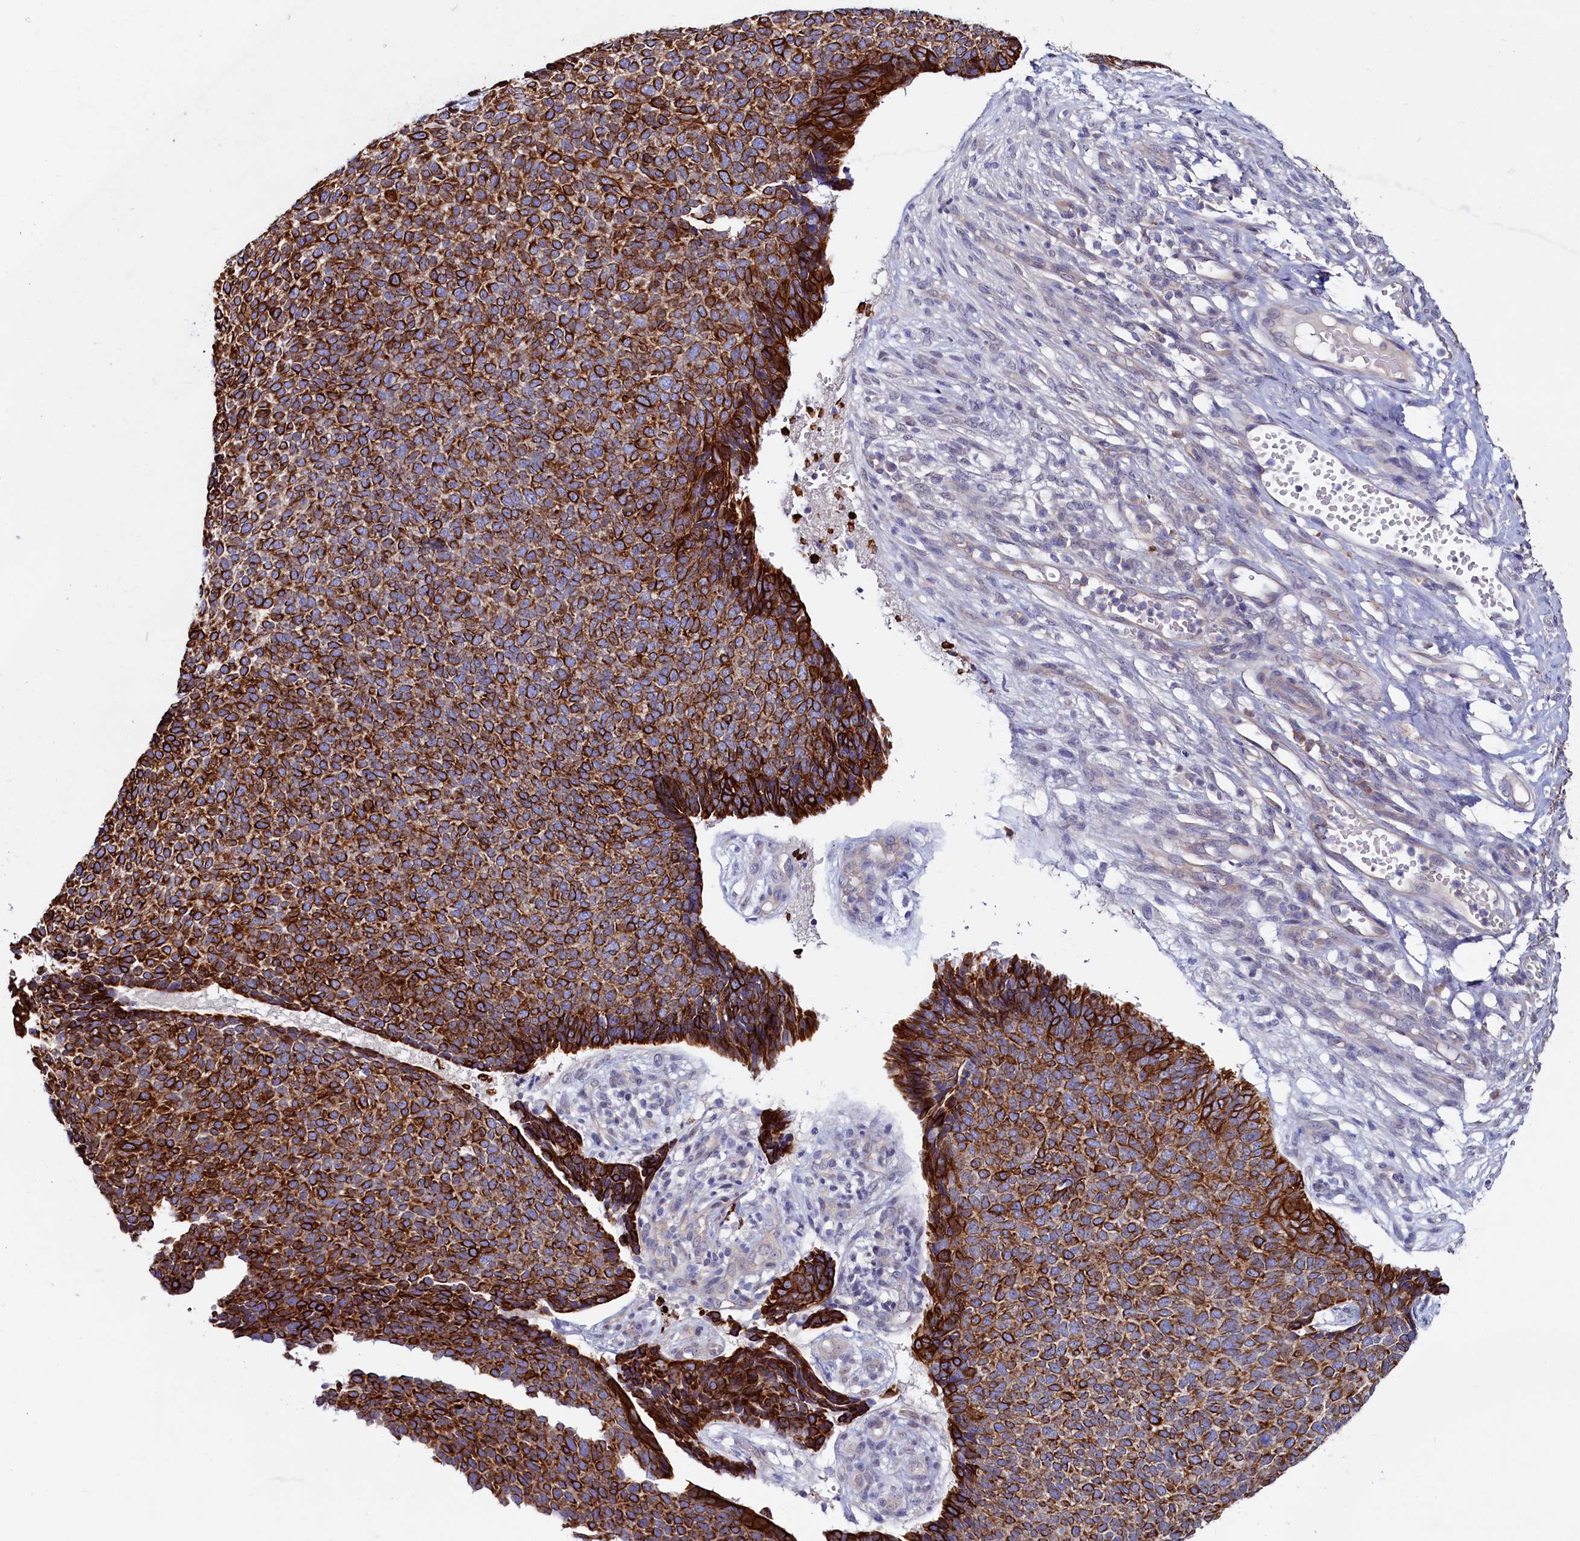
{"staining": {"intensity": "strong", "quantity": ">75%", "location": "cytoplasmic/membranous"}, "tissue": "skin cancer", "cell_type": "Tumor cells", "image_type": "cancer", "snomed": [{"axis": "morphology", "description": "Basal cell carcinoma"}, {"axis": "topography", "description": "Skin"}], "caption": "This is a photomicrograph of immunohistochemistry staining of skin basal cell carcinoma, which shows strong expression in the cytoplasmic/membranous of tumor cells.", "gene": "ASTE1", "patient": {"sex": "female", "age": 84}}